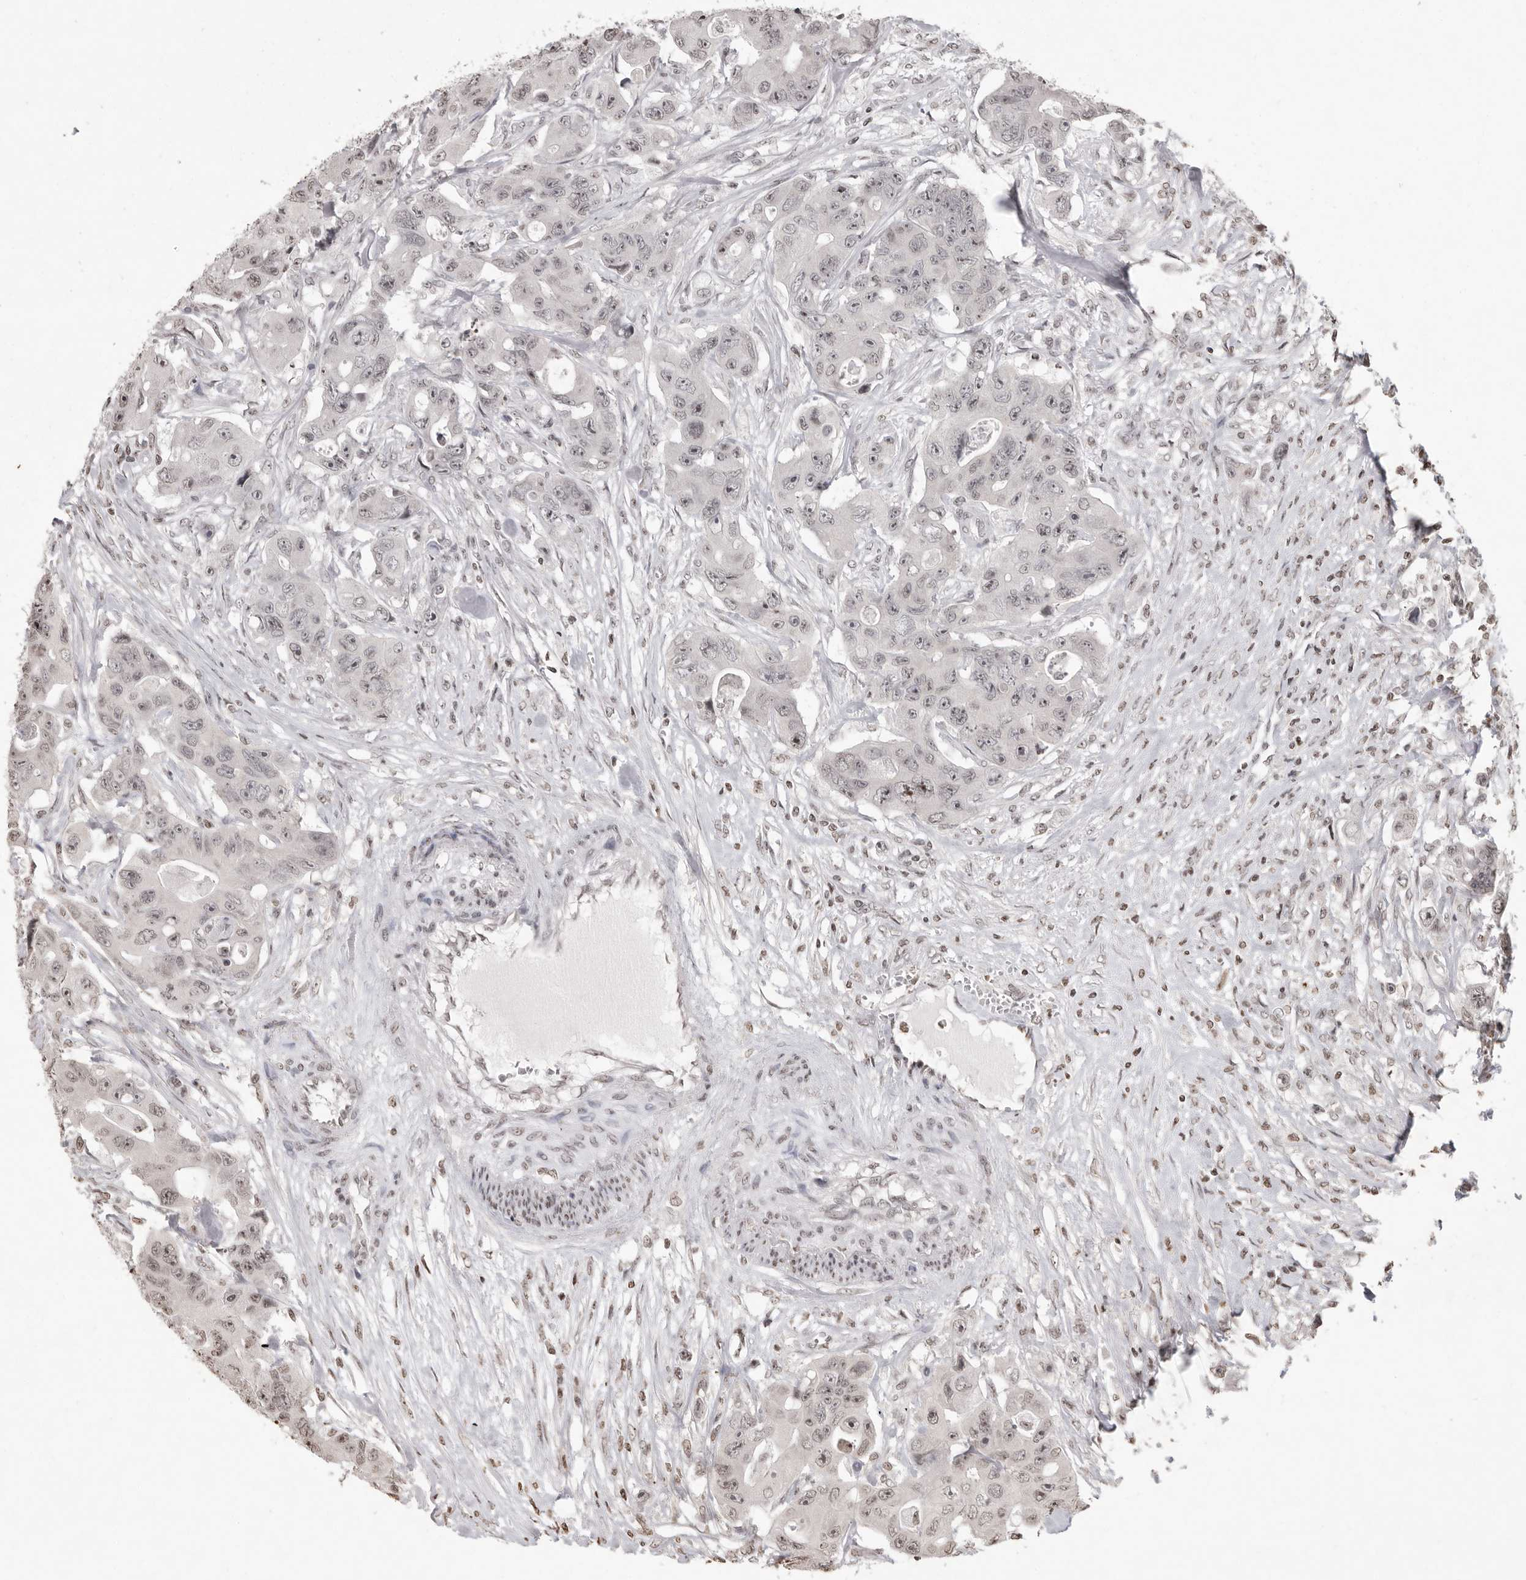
{"staining": {"intensity": "weak", "quantity": "25%-75%", "location": "nuclear"}, "tissue": "colorectal cancer", "cell_type": "Tumor cells", "image_type": "cancer", "snomed": [{"axis": "morphology", "description": "Adenocarcinoma, NOS"}, {"axis": "topography", "description": "Colon"}], "caption": "The photomicrograph displays a brown stain indicating the presence of a protein in the nuclear of tumor cells in colorectal cancer (adenocarcinoma).", "gene": "WDR45", "patient": {"sex": "female", "age": 46}}